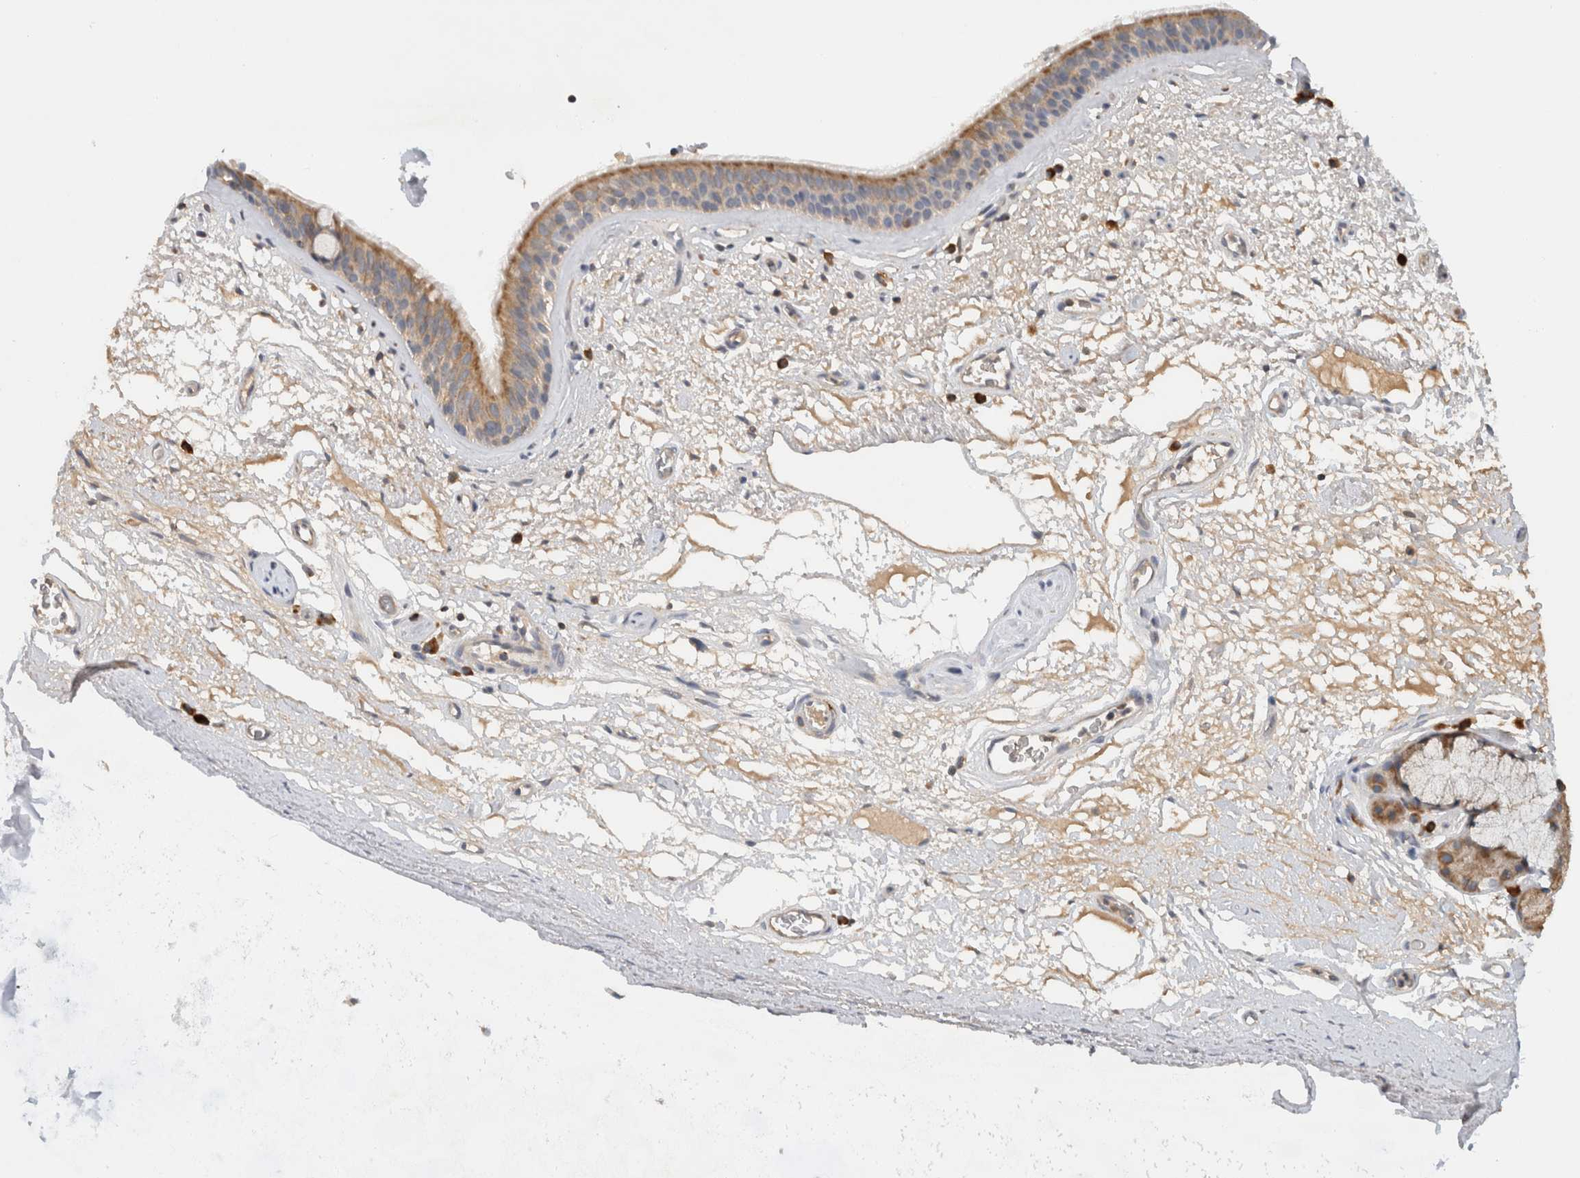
{"staining": {"intensity": "moderate", "quantity": "25%-75%", "location": "cytoplasmic/membranous"}, "tissue": "bronchus", "cell_type": "Respiratory epithelial cells", "image_type": "normal", "snomed": [{"axis": "morphology", "description": "Normal tissue, NOS"}, {"axis": "topography", "description": "Cartilage tissue"}], "caption": "This histopathology image shows IHC staining of normal bronchus, with medium moderate cytoplasmic/membranous expression in approximately 25%-75% of respiratory epithelial cells.", "gene": "AMPD1", "patient": {"sex": "female", "age": 63}}